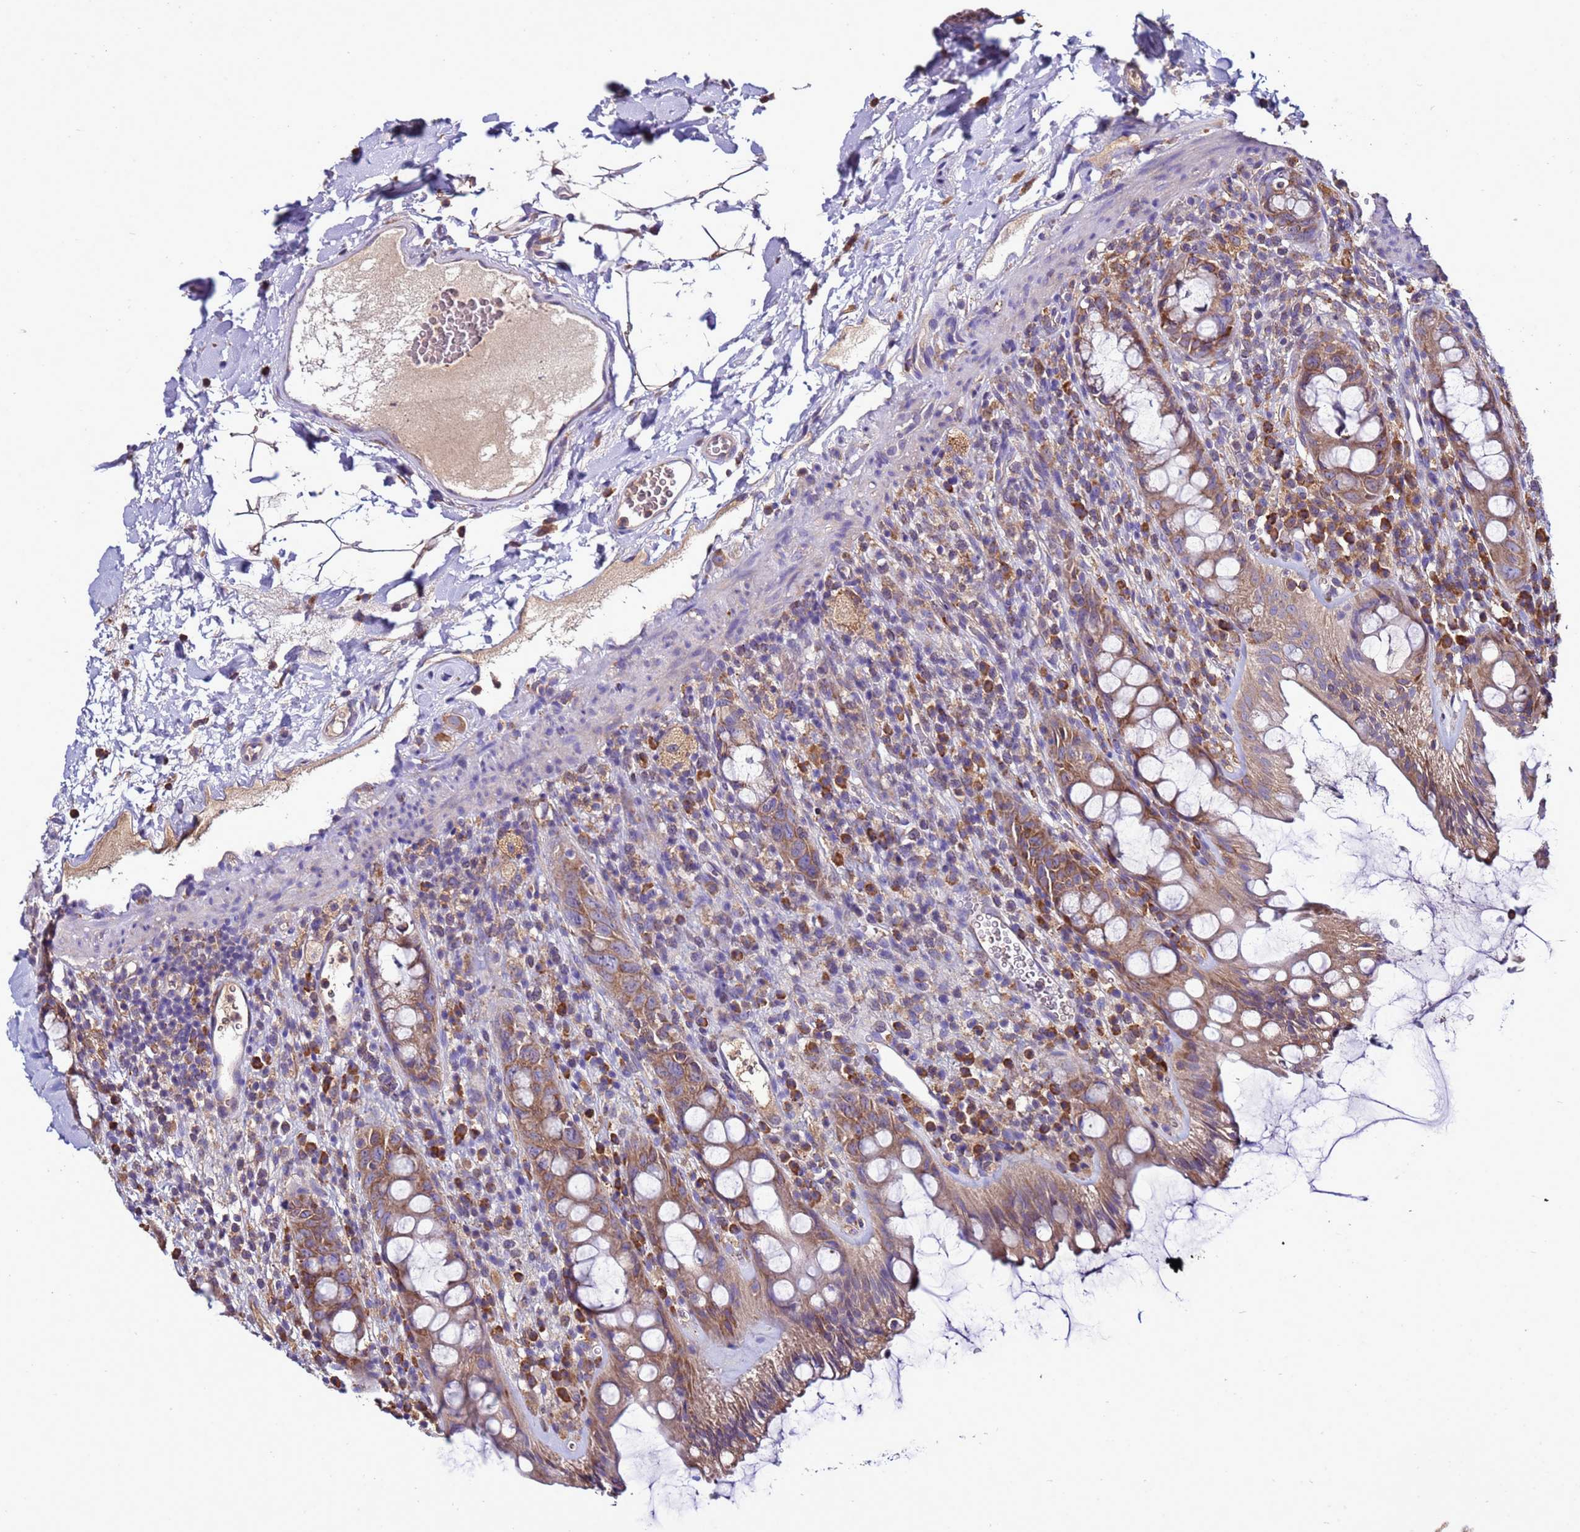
{"staining": {"intensity": "moderate", "quantity": ">75%", "location": "cytoplasmic/membranous"}, "tissue": "rectum", "cell_type": "Glandular cells", "image_type": "normal", "snomed": [{"axis": "morphology", "description": "Normal tissue, NOS"}, {"axis": "topography", "description": "Rectum"}], "caption": "Immunohistochemical staining of normal human rectum demonstrates moderate cytoplasmic/membranous protein positivity in approximately >75% of glandular cells.", "gene": "ANTKMT", "patient": {"sex": "female", "age": 57}}